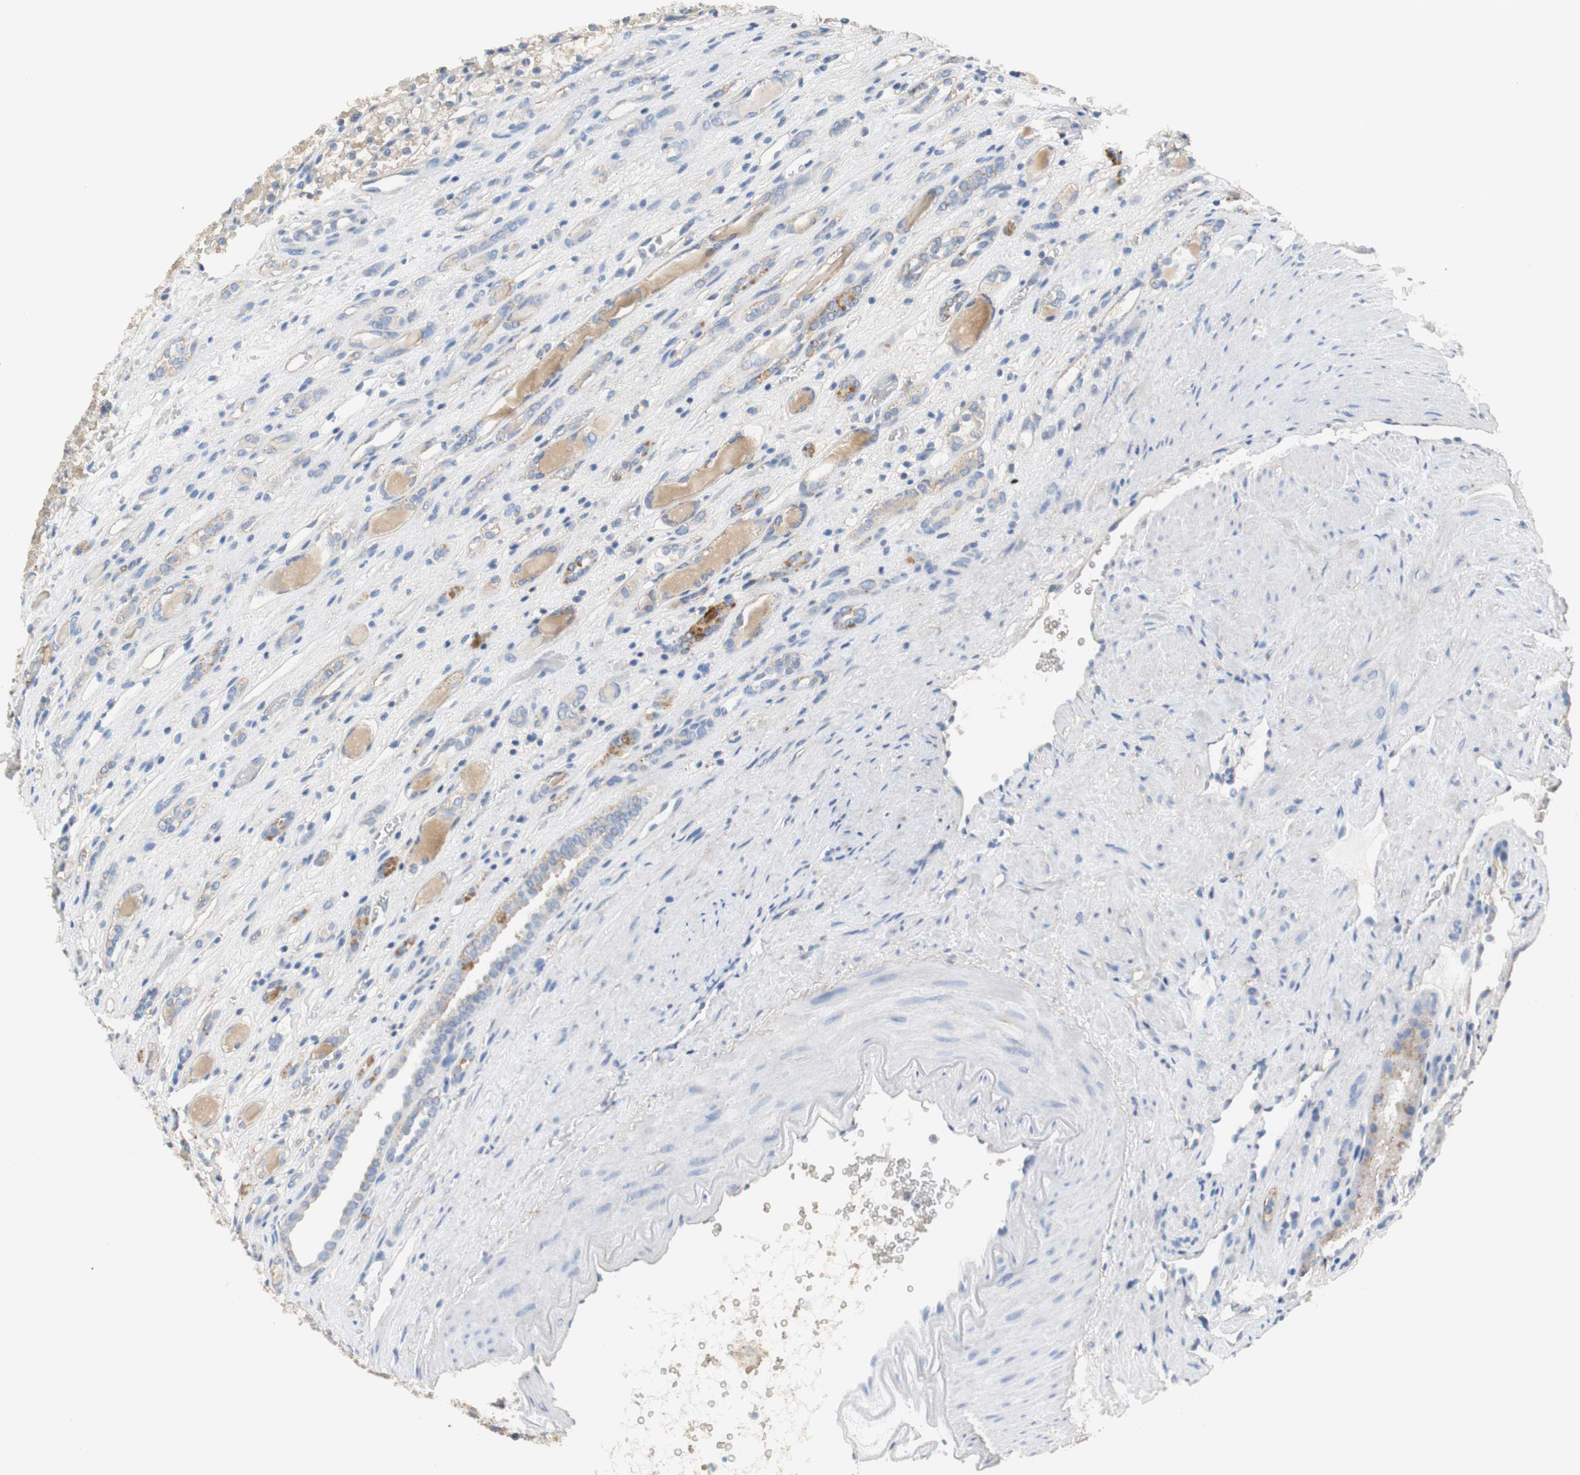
{"staining": {"intensity": "weak", "quantity": "25%-75%", "location": "cytoplasmic/membranous"}, "tissue": "renal cancer", "cell_type": "Tumor cells", "image_type": "cancer", "snomed": [{"axis": "morphology", "description": "Adenocarcinoma, NOS"}, {"axis": "topography", "description": "Kidney"}], "caption": "A high-resolution photomicrograph shows IHC staining of renal cancer (adenocarcinoma), which demonstrates weak cytoplasmic/membranous expression in about 25%-75% of tumor cells. Nuclei are stained in blue.", "gene": "VBP1", "patient": {"sex": "female", "age": 60}}